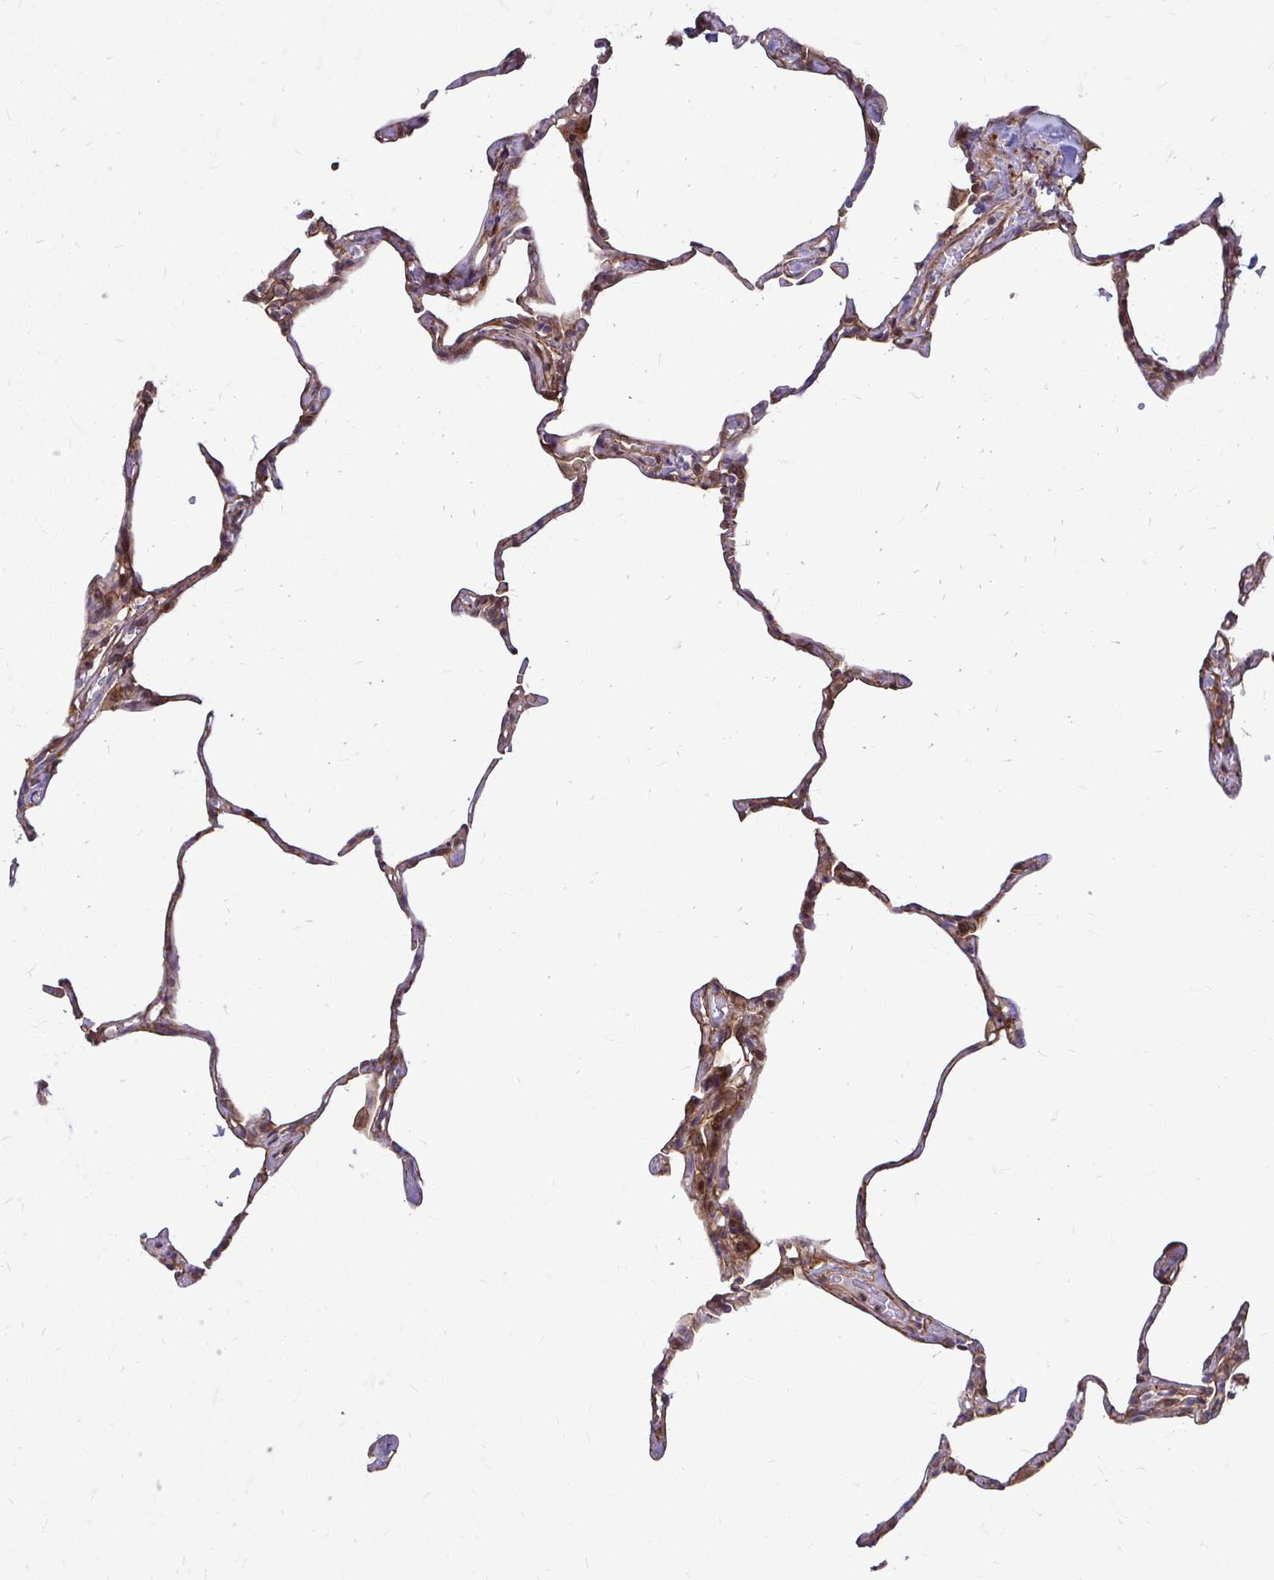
{"staining": {"intensity": "moderate", "quantity": "25%-75%", "location": "cytoplasmic/membranous"}, "tissue": "lung", "cell_type": "Alveolar cells", "image_type": "normal", "snomed": [{"axis": "morphology", "description": "Normal tissue, NOS"}, {"axis": "topography", "description": "Lung"}], "caption": "Protein expression analysis of normal lung demonstrates moderate cytoplasmic/membranous positivity in about 25%-75% of alveolar cells. (Brightfield microscopy of DAB IHC at high magnification).", "gene": "TRIP6", "patient": {"sex": "male", "age": 65}}